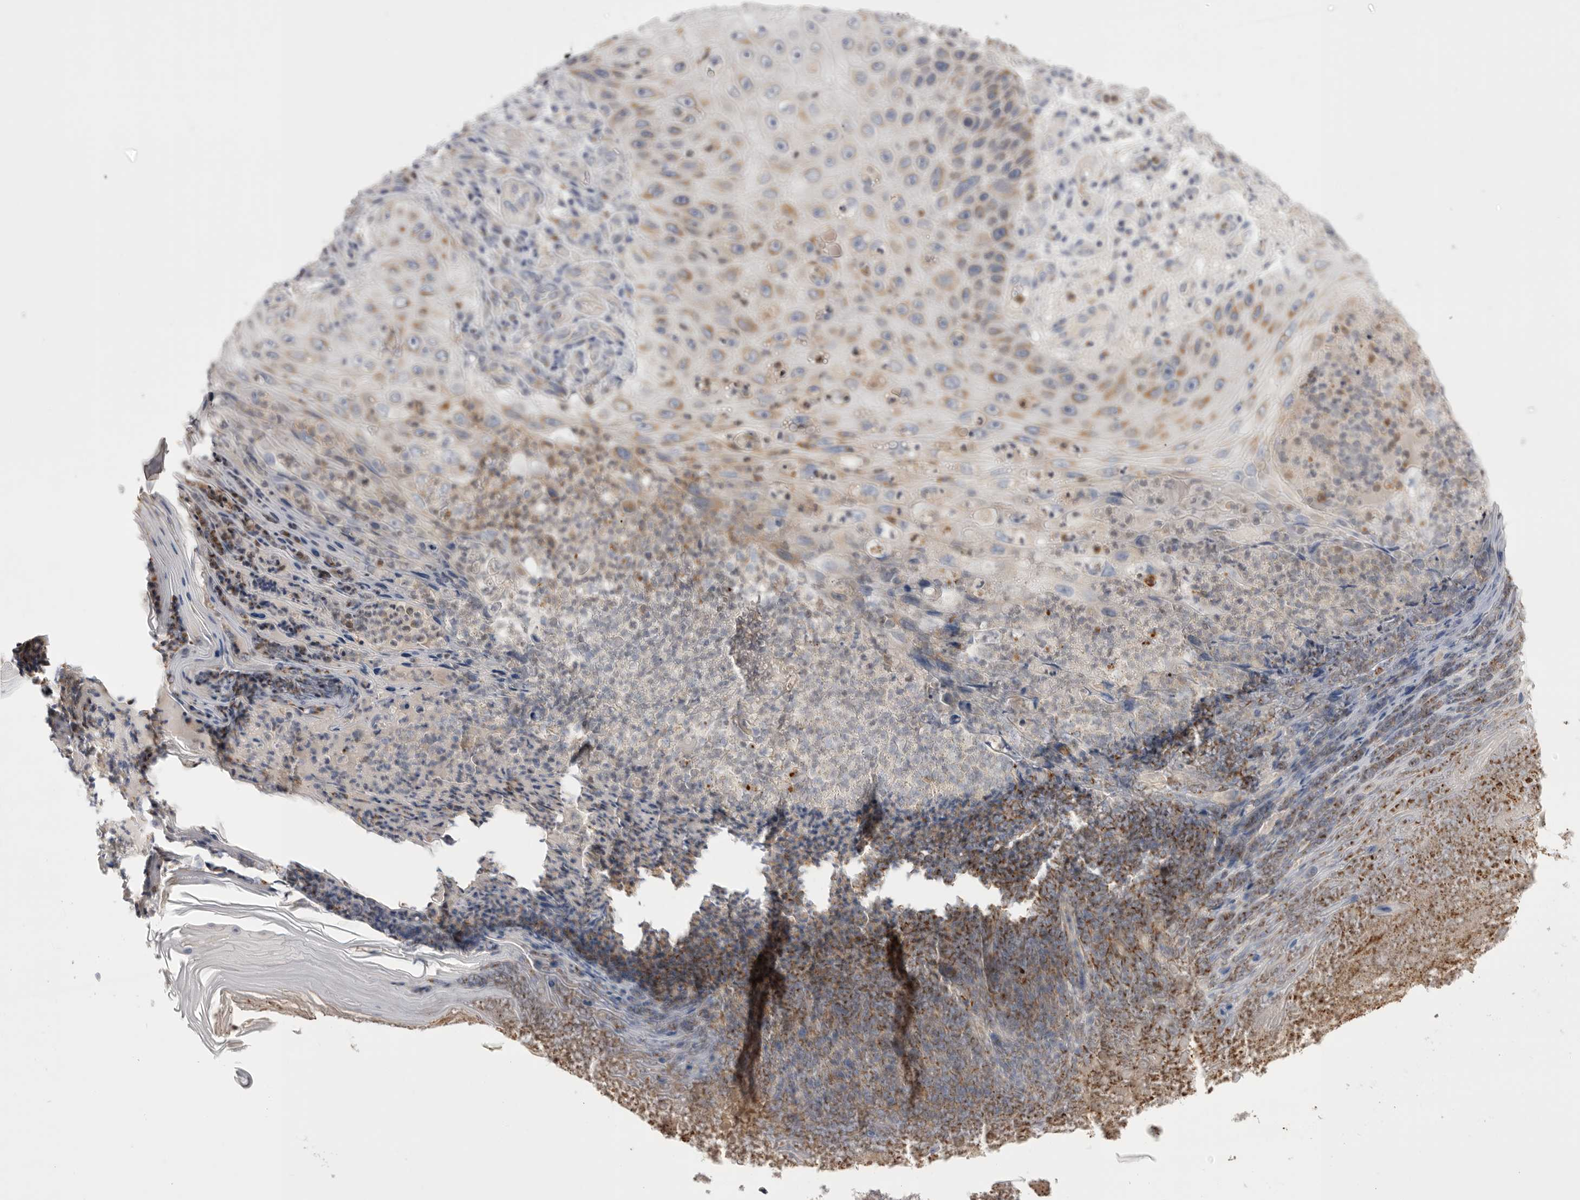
{"staining": {"intensity": "moderate", "quantity": "25%-75%", "location": "cytoplasmic/membranous"}, "tissue": "skin cancer", "cell_type": "Tumor cells", "image_type": "cancer", "snomed": [{"axis": "morphology", "description": "Squamous cell carcinoma, NOS"}, {"axis": "topography", "description": "Skin"}], "caption": "Protein expression analysis of skin cancer (squamous cell carcinoma) displays moderate cytoplasmic/membranous positivity in approximately 25%-75% of tumor cells. (IHC, brightfield microscopy, high magnification).", "gene": "CCDC126", "patient": {"sex": "female", "age": 88}}